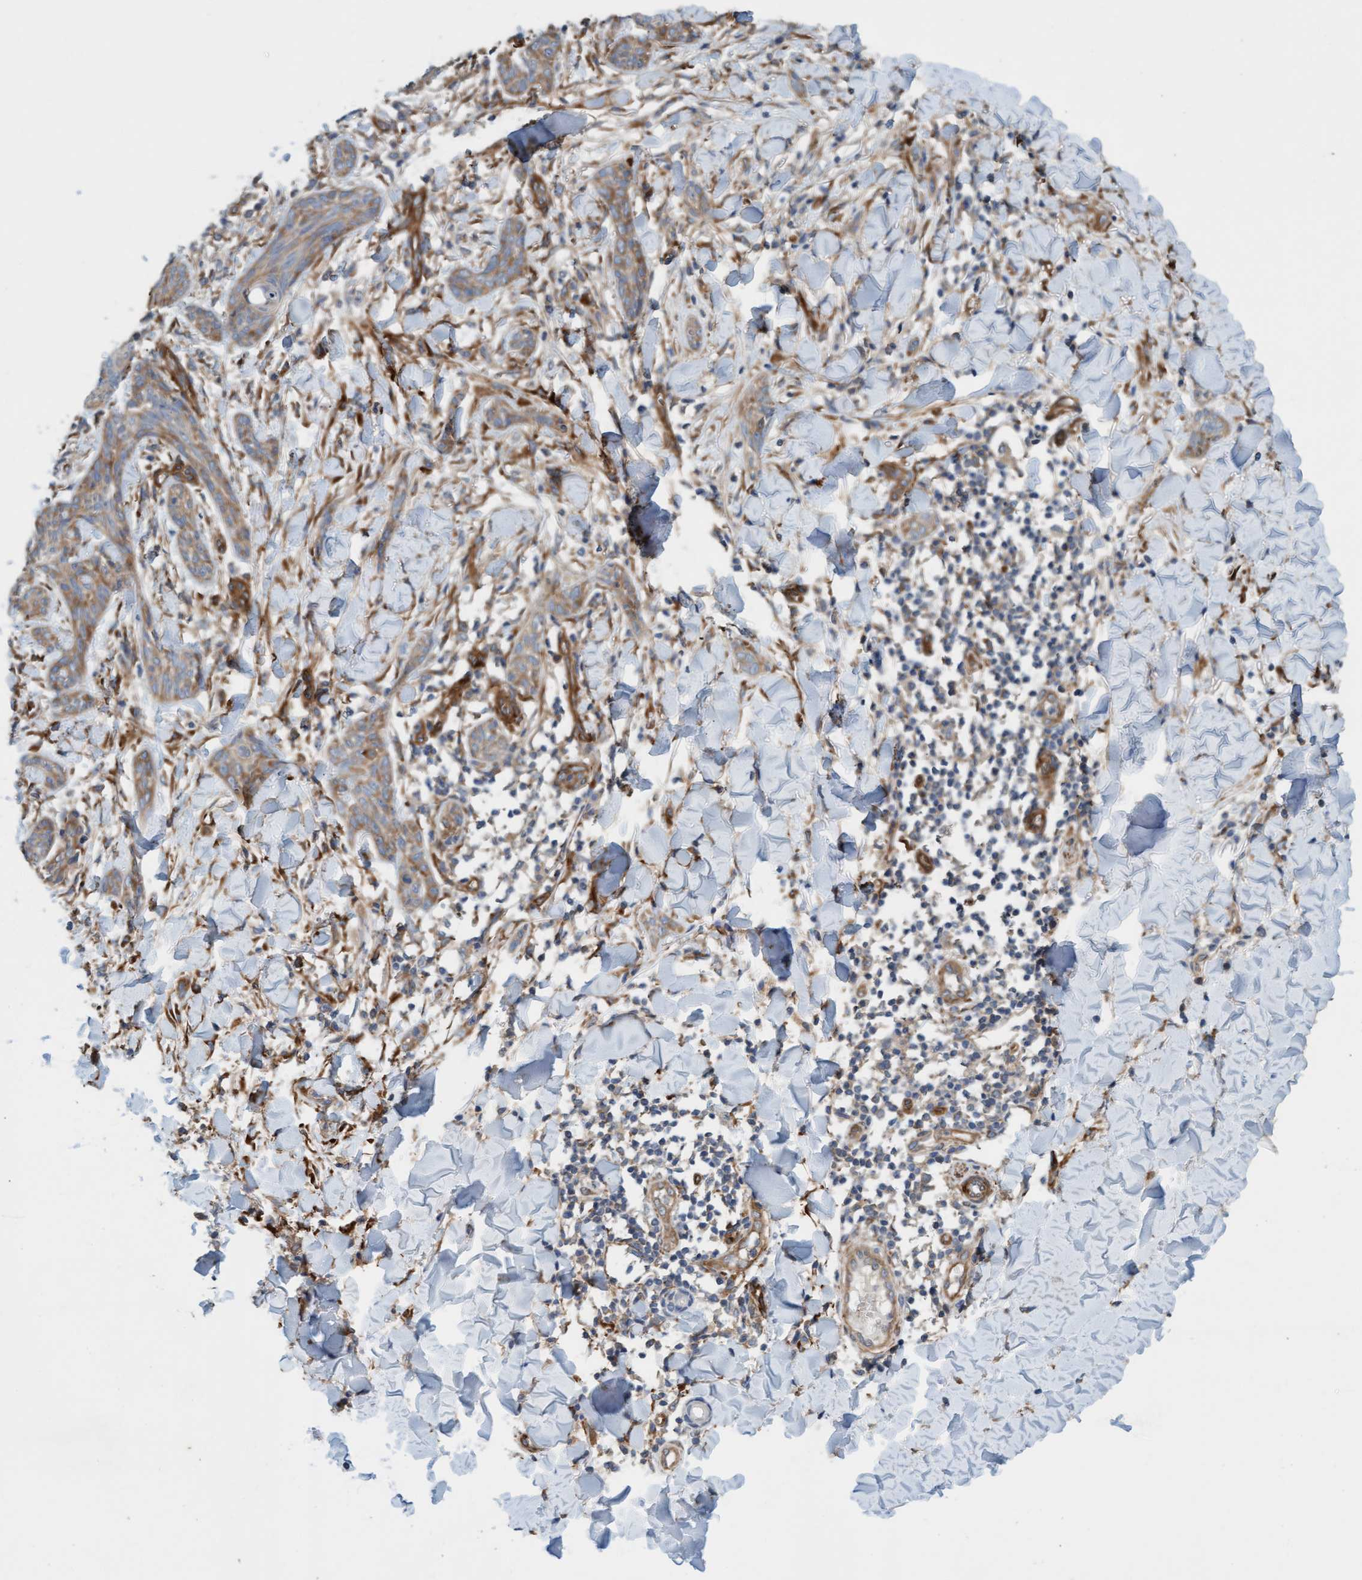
{"staining": {"intensity": "moderate", "quantity": ">75%", "location": "cytoplasmic/membranous"}, "tissue": "skin cancer", "cell_type": "Tumor cells", "image_type": "cancer", "snomed": [{"axis": "morphology", "description": "Basal cell carcinoma"}, {"axis": "topography", "description": "Skin"}], "caption": "An IHC micrograph of tumor tissue is shown. Protein staining in brown shows moderate cytoplasmic/membranous positivity in skin cancer (basal cell carcinoma) within tumor cells. The staining was performed using DAB (3,3'-diaminobenzidine), with brown indicating positive protein expression. Nuclei are stained blue with hematoxylin.", "gene": "FMNL3", "patient": {"sex": "female", "age": 59}}